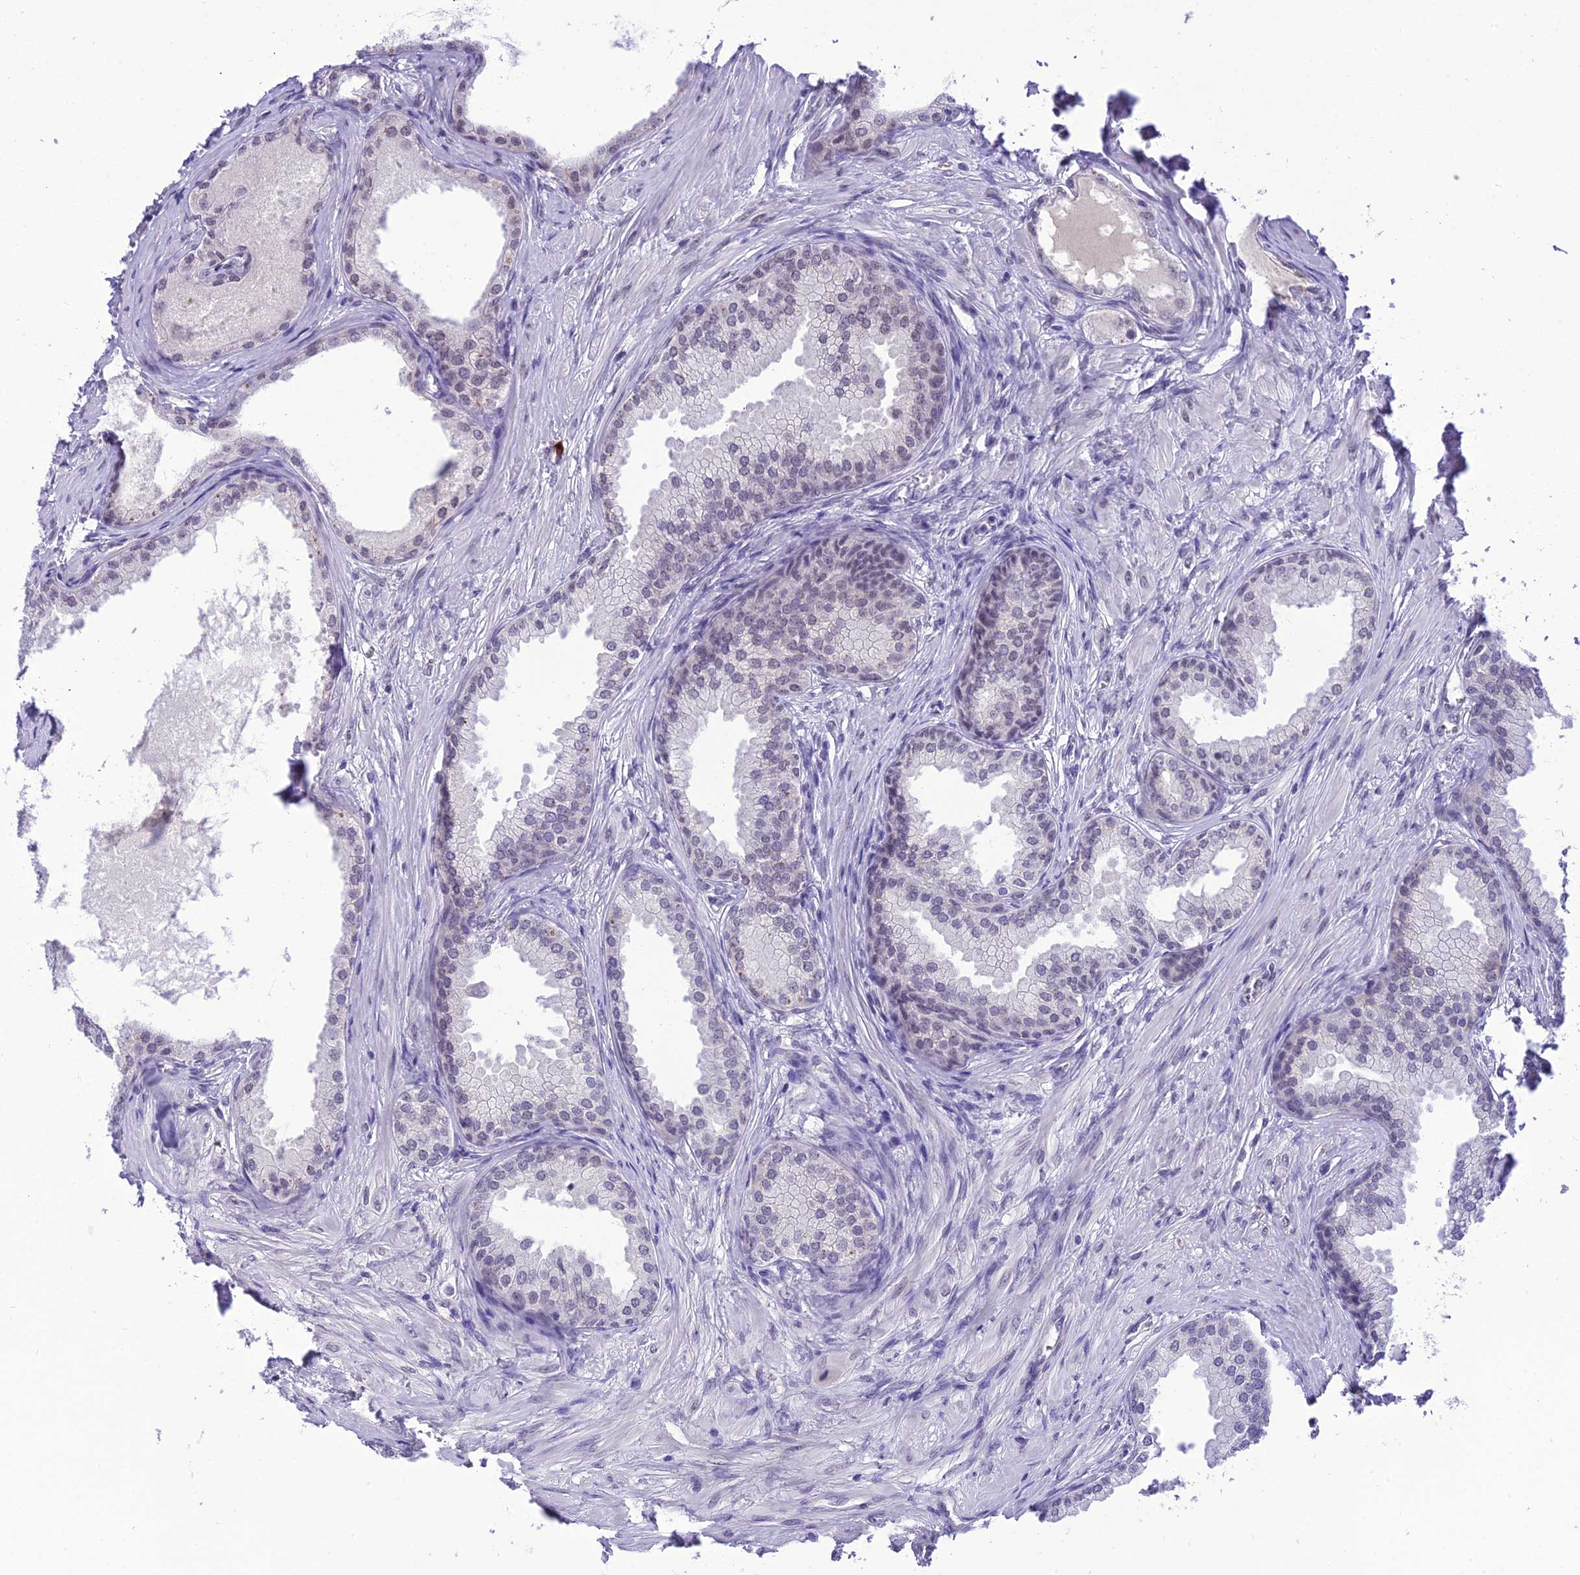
{"staining": {"intensity": "negative", "quantity": "none", "location": "none"}, "tissue": "prostate cancer", "cell_type": "Tumor cells", "image_type": "cancer", "snomed": [{"axis": "morphology", "description": "Adenocarcinoma, High grade"}, {"axis": "topography", "description": "Prostate"}], "caption": "This is an immunohistochemistry histopathology image of human high-grade adenocarcinoma (prostate). There is no positivity in tumor cells.", "gene": "SH3RF3", "patient": {"sex": "male", "age": 59}}